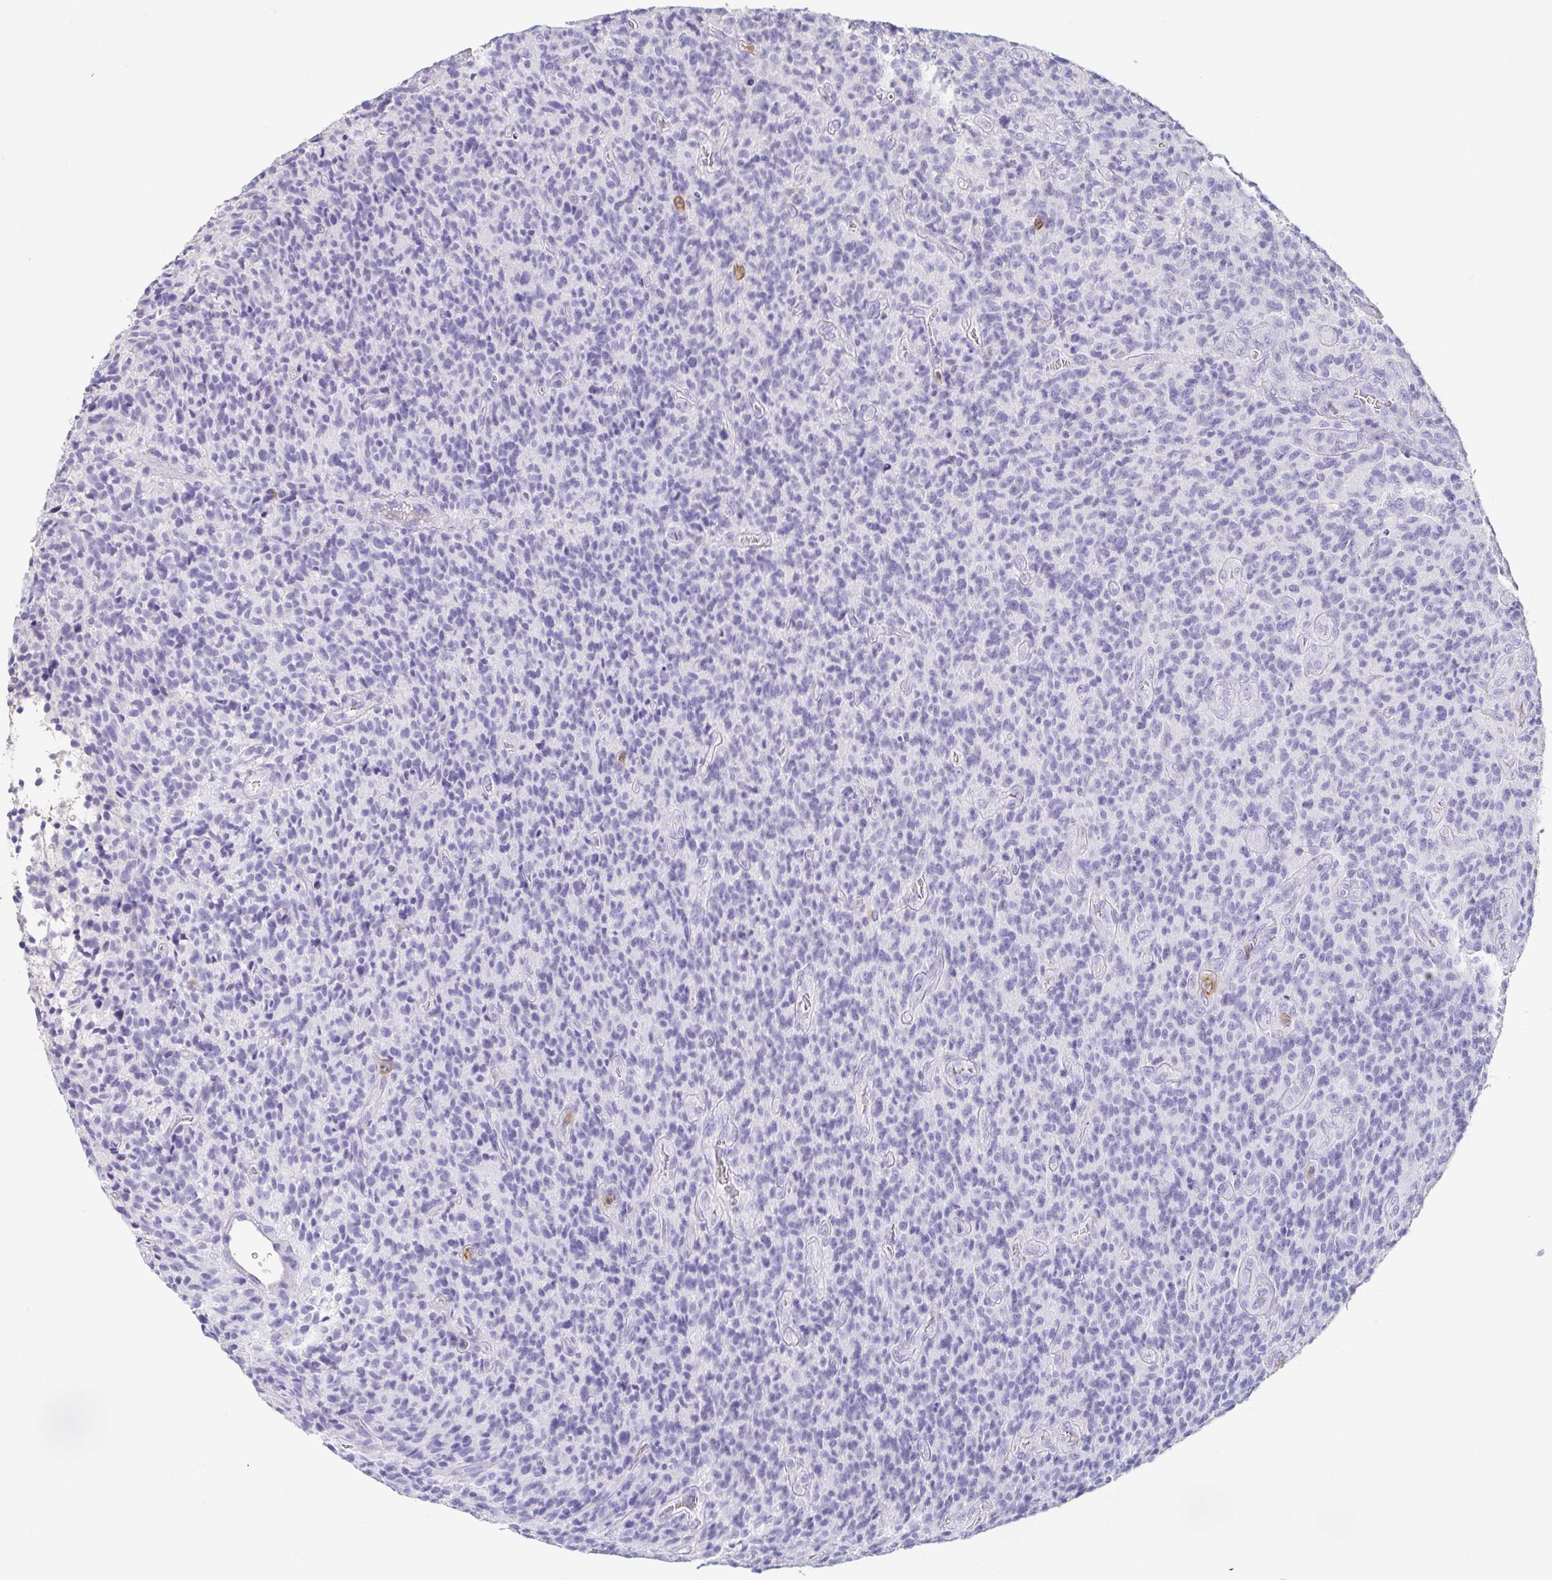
{"staining": {"intensity": "negative", "quantity": "none", "location": "none"}, "tissue": "glioma", "cell_type": "Tumor cells", "image_type": "cancer", "snomed": [{"axis": "morphology", "description": "Glioma, malignant, High grade"}, {"axis": "topography", "description": "Brain"}], "caption": "This is a photomicrograph of immunohistochemistry (IHC) staining of malignant glioma (high-grade), which shows no expression in tumor cells.", "gene": "BPIFA2", "patient": {"sex": "male", "age": 76}}